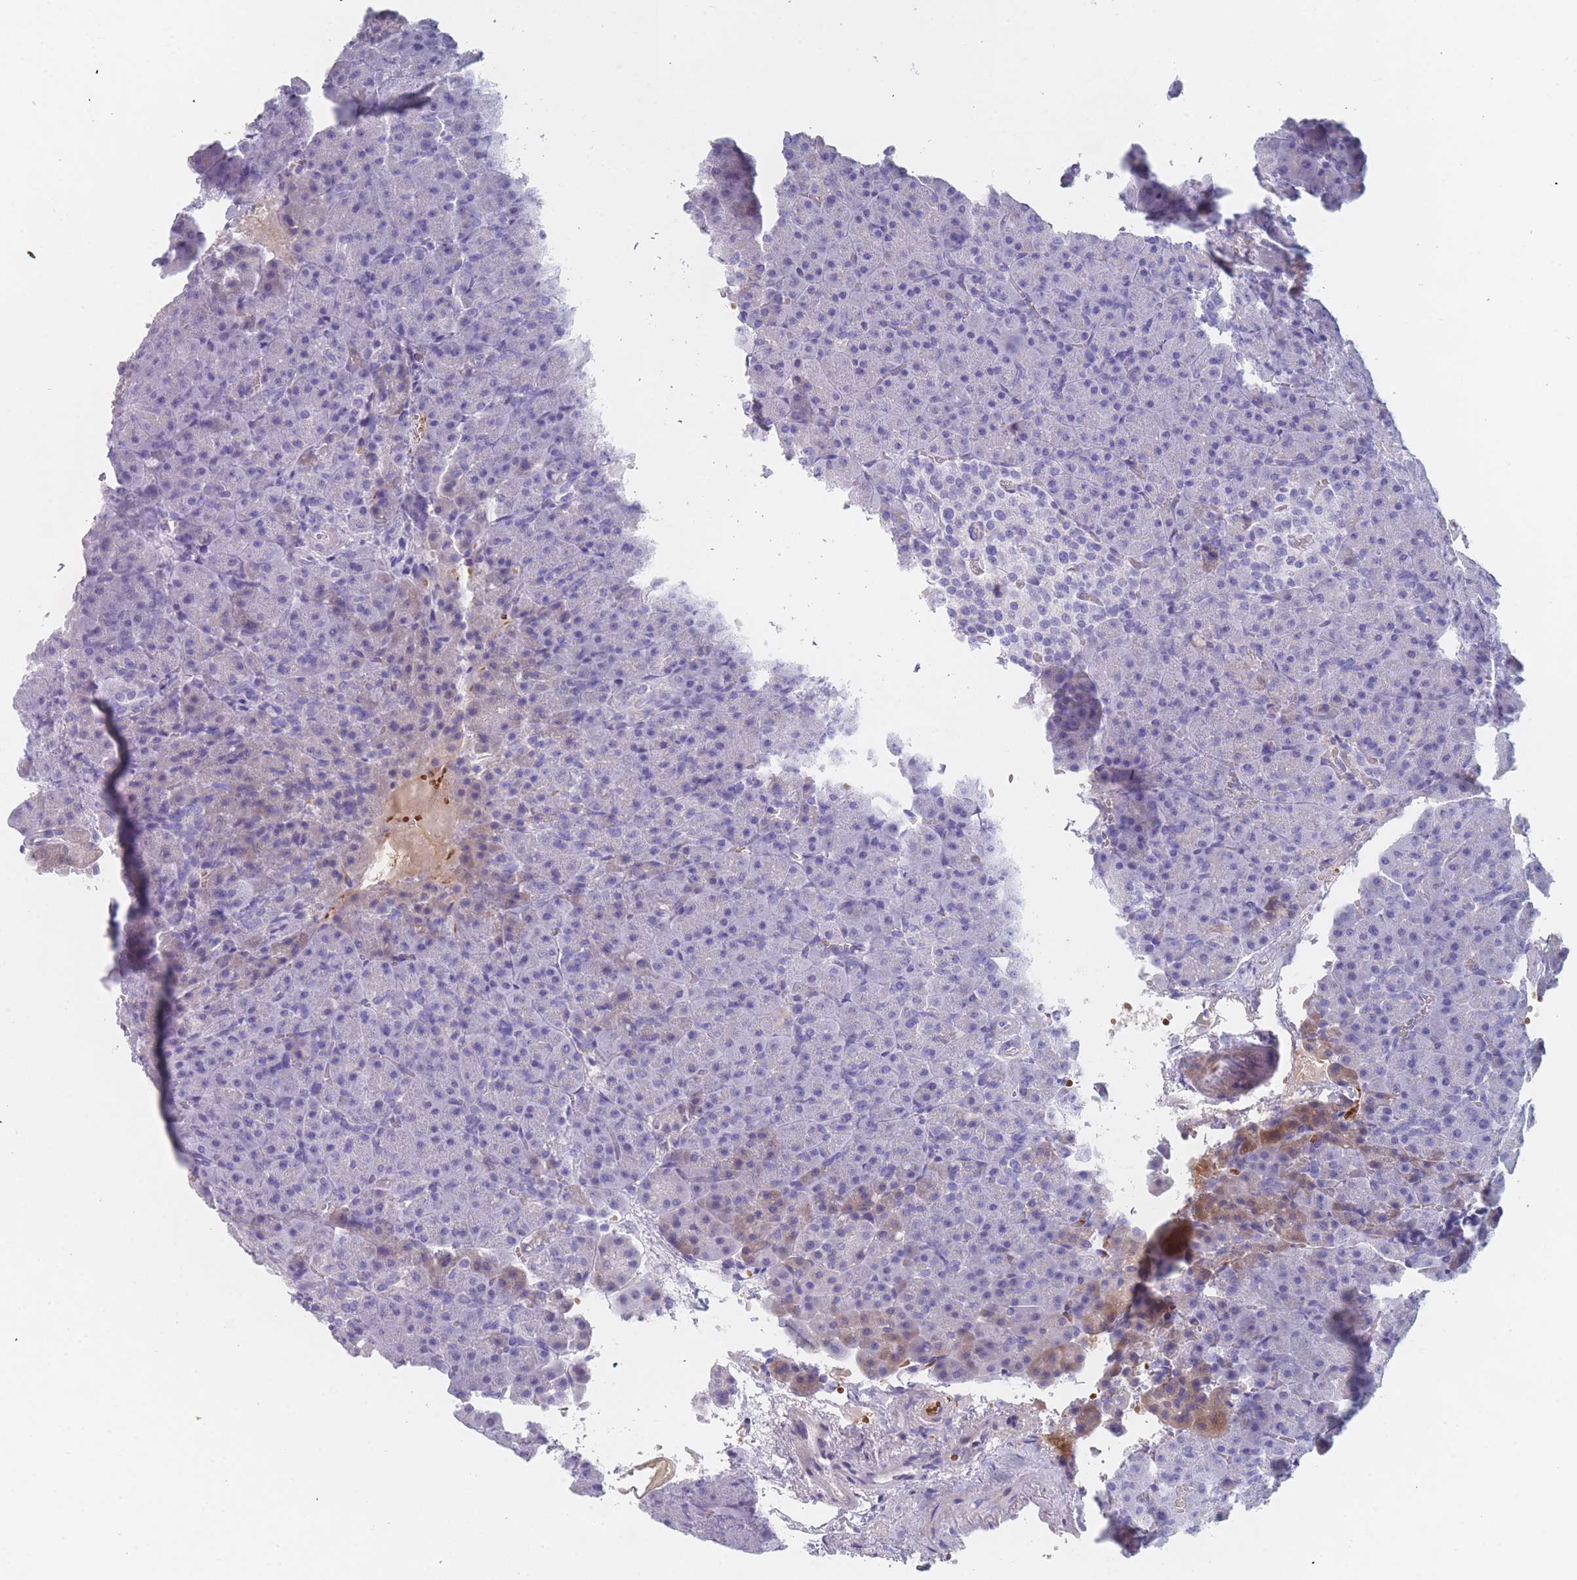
{"staining": {"intensity": "weak", "quantity": "<25%", "location": "cytoplasmic/membranous"}, "tissue": "pancreas", "cell_type": "Exocrine glandular cells", "image_type": "normal", "snomed": [{"axis": "morphology", "description": "Normal tissue, NOS"}, {"axis": "topography", "description": "Pancreas"}], "caption": "This image is of unremarkable pancreas stained with immunohistochemistry (IHC) to label a protein in brown with the nuclei are counter-stained blue. There is no staining in exocrine glandular cells.", "gene": "OR5D16", "patient": {"sex": "female", "age": 74}}